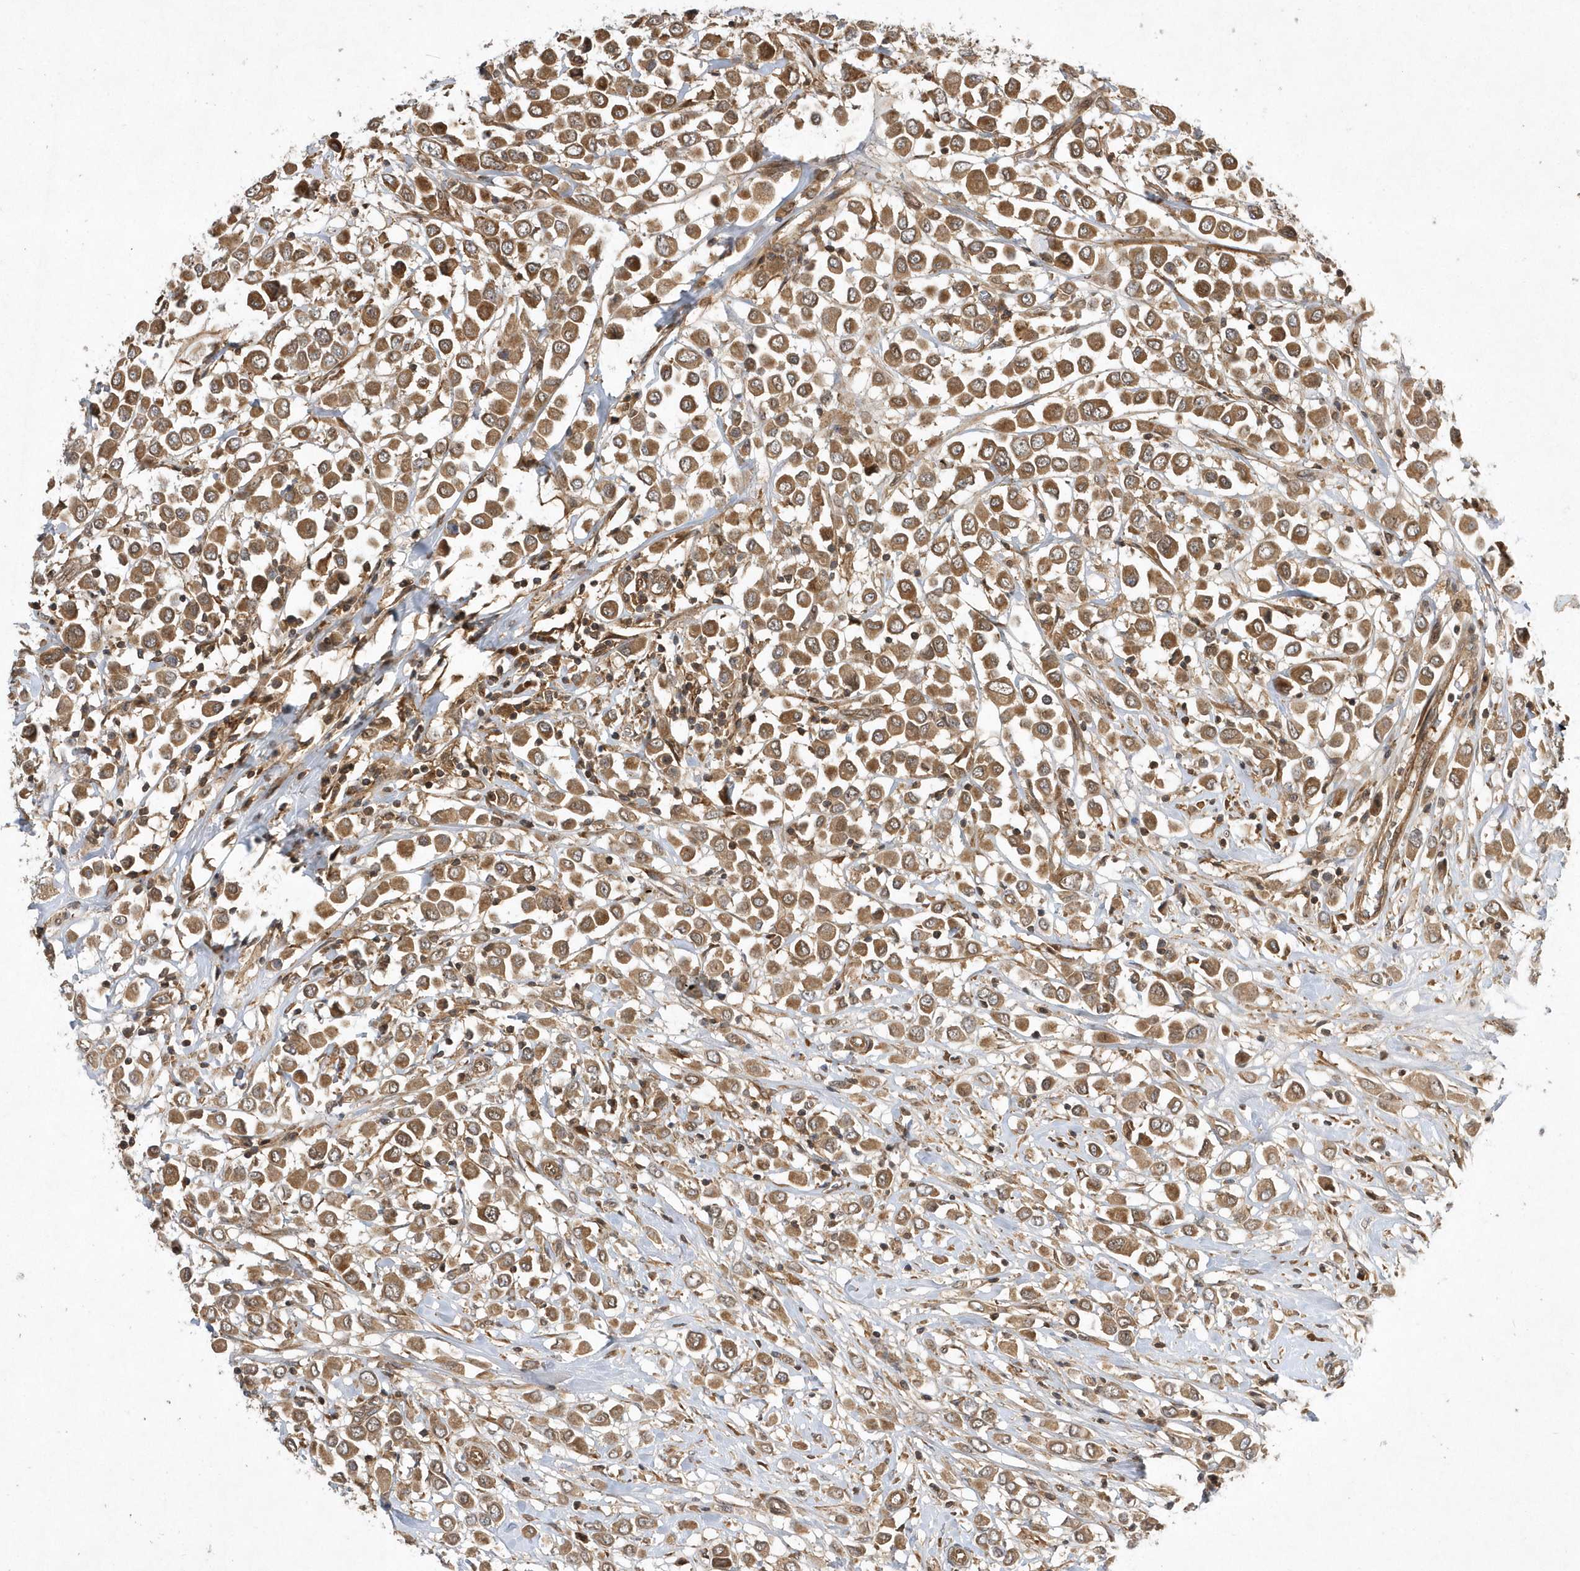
{"staining": {"intensity": "moderate", "quantity": ">75%", "location": "cytoplasmic/membranous"}, "tissue": "breast cancer", "cell_type": "Tumor cells", "image_type": "cancer", "snomed": [{"axis": "morphology", "description": "Duct carcinoma"}, {"axis": "topography", "description": "Breast"}], "caption": "Breast cancer (infiltrating ductal carcinoma) stained with a protein marker exhibits moderate staining in tumor cells.", "gene": "GFM2", "patient": {"sex": "female", "age": 61}}